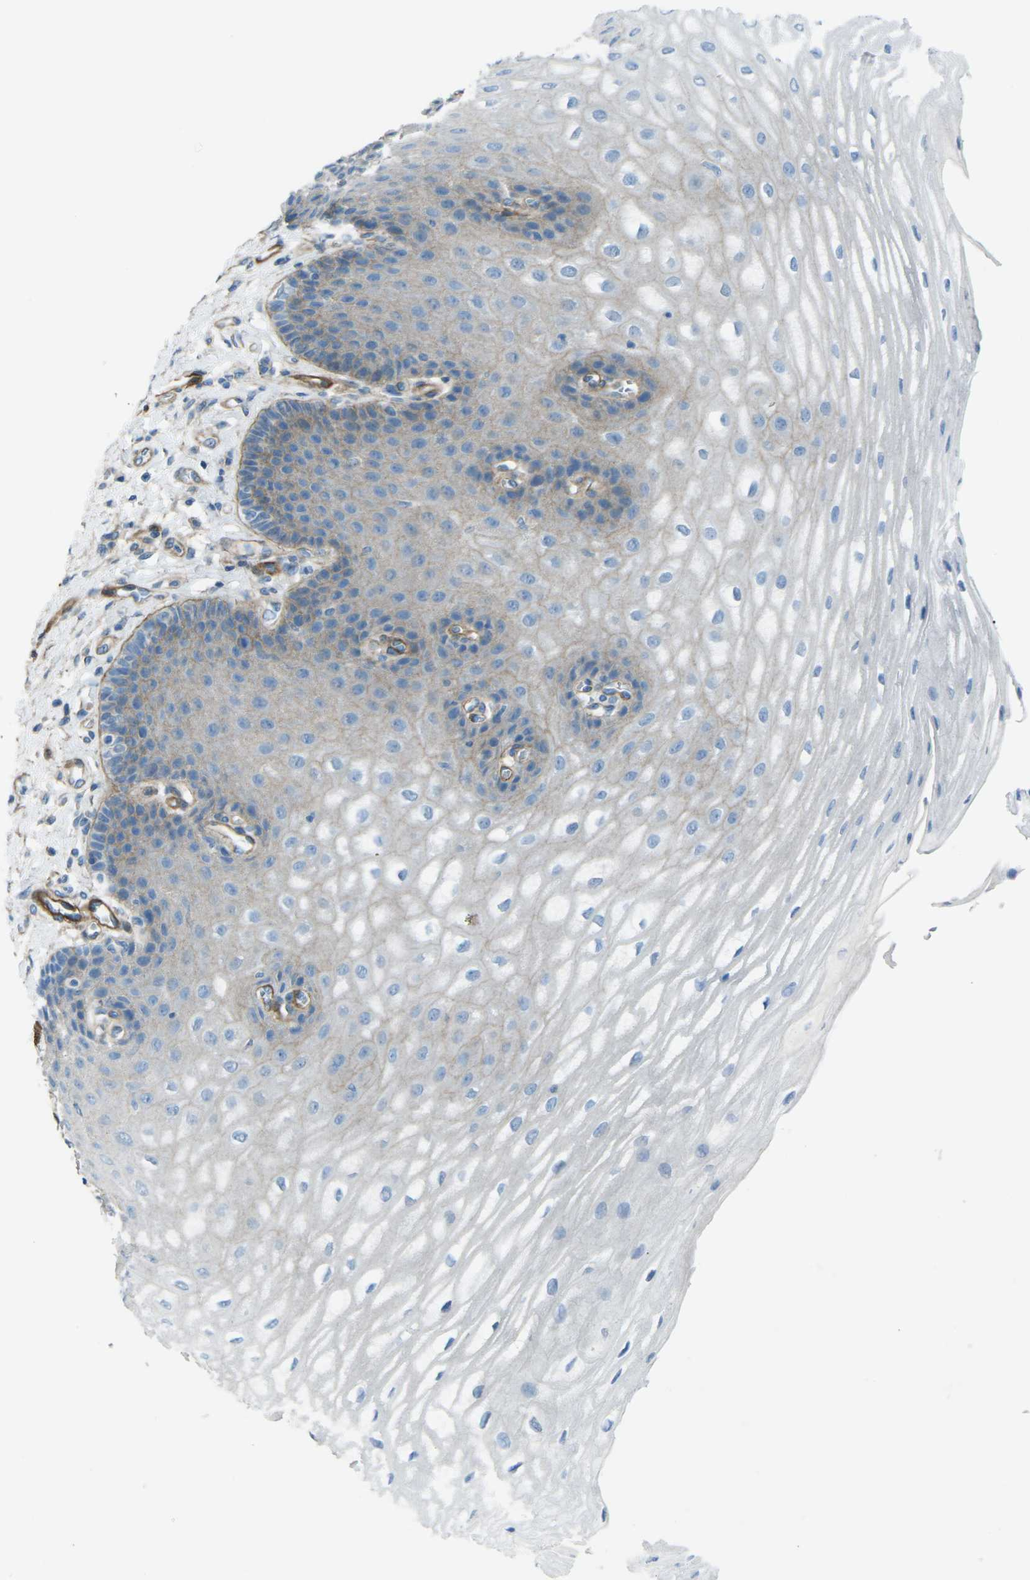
{"staining": {"intensity": "weak", "quantity": "<25%", "location": "cytoplasmic/membranous"}, "tissue": "esophagus", "cell_type": "Squamous epithelial cells", "image_type": "normal", "snomed": [{"axis": "morphology", "description": "Normal tissue, NOS"}, {"axis": "topography", "description": "Esophagus"}], "caption": "Immunohistochemical staining of unremarkable esophagus exhibits no significant positivity in squamous epithelial cells. (DAB (3,3'-diaminobenzidine) immunohistochemistry, high magnification).", "gene": "UTRN", "patient": {"sex": "male", "age": 54}}